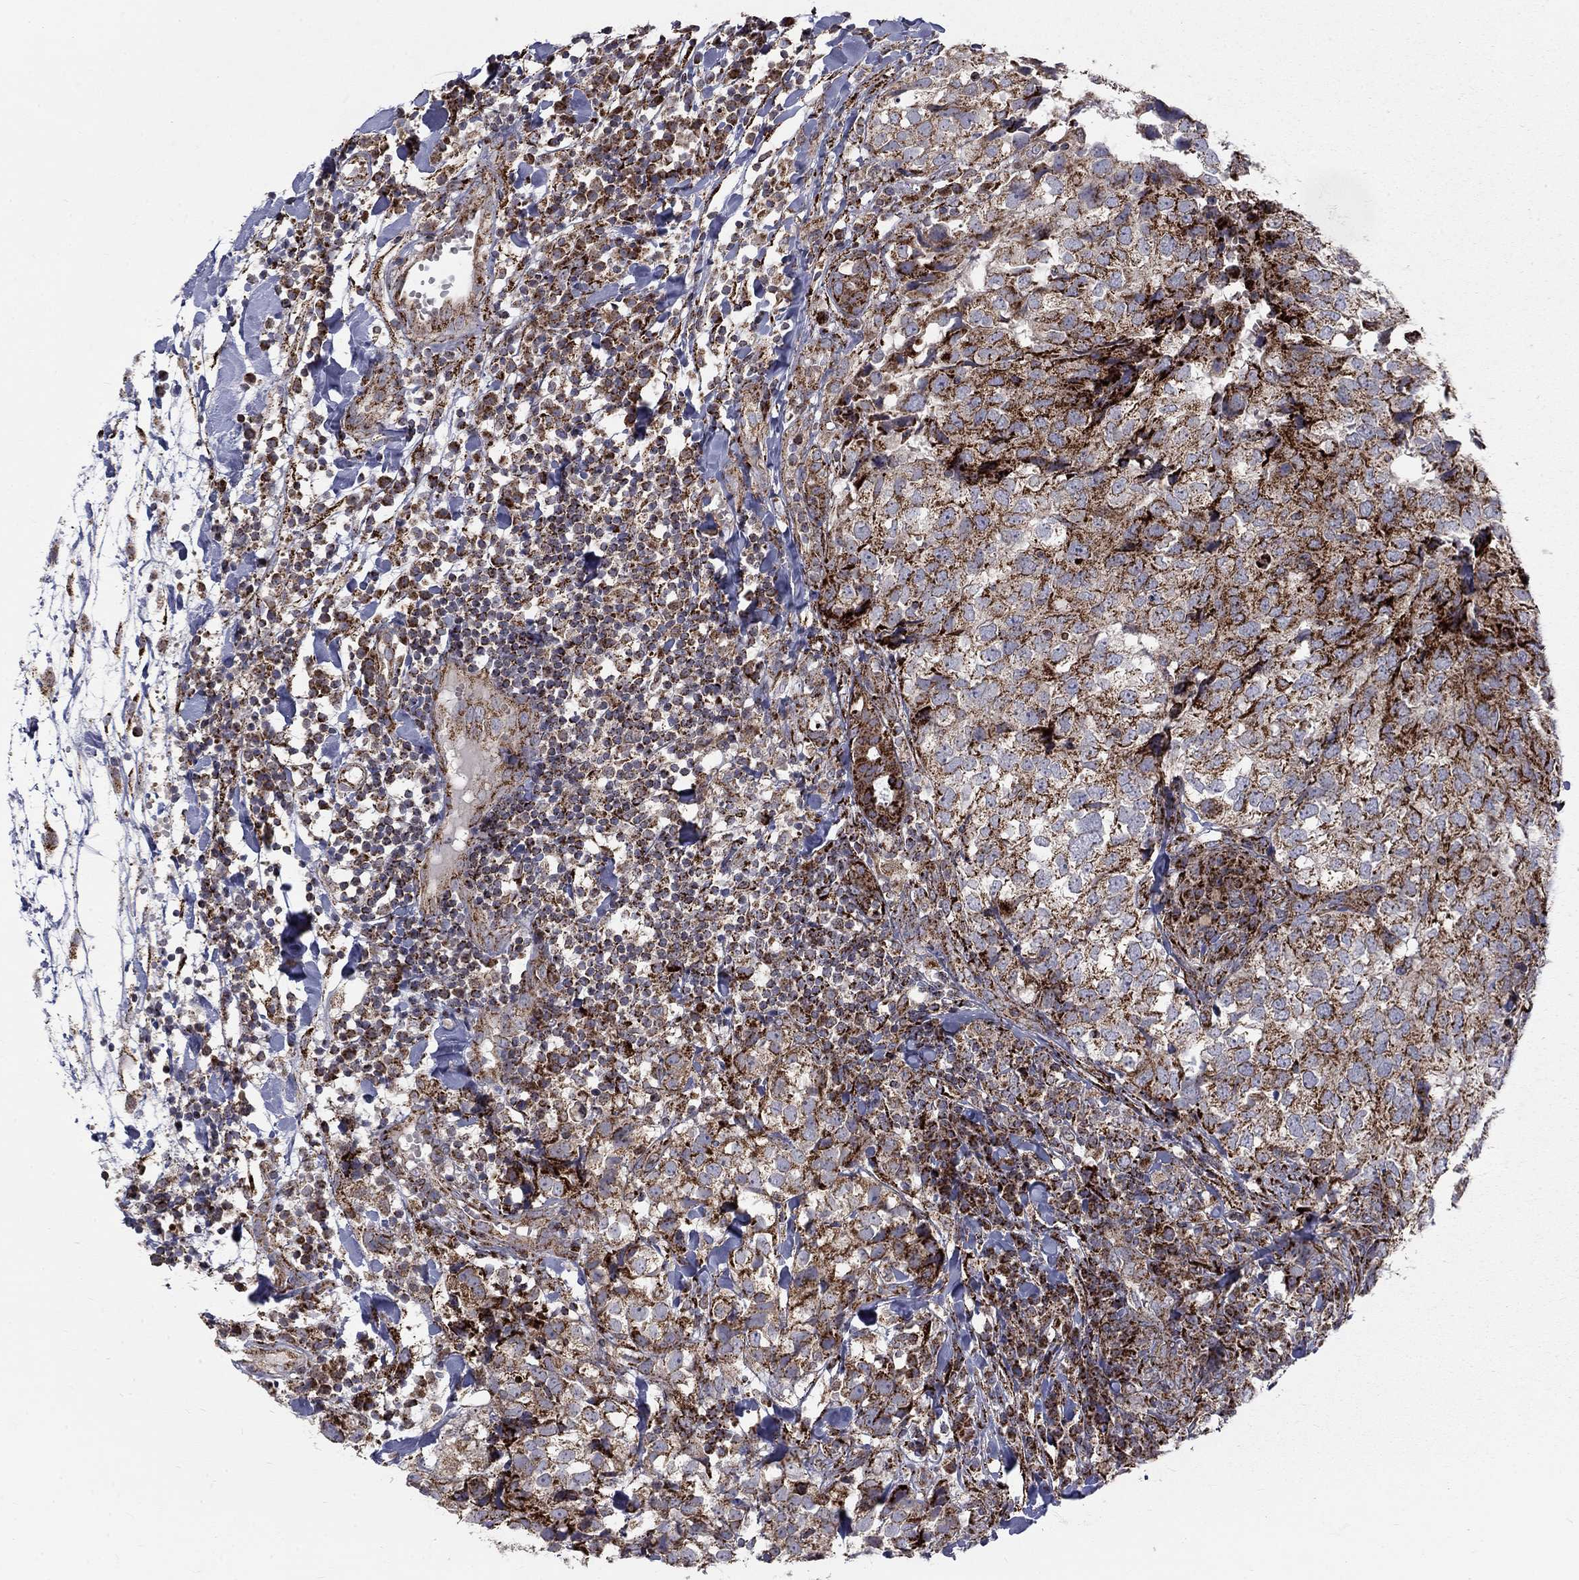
{"staining": {"intensity": "strong", "quantity": ">75%", "location": "cytoplasmic/membranous"}, "tissue": "breast cancer", "cell_type": "Tumor cells", "image_type": "cancer", "snomed": [{"axis": "morphology", "description": "Duct carcinoma"}, {"axis": "topography", "description": "Breast"}], "caption": "Tumor cells show strong cytoplasmic/membranous staining in approximately >75% of cells in breast invasive ductal carcinoma.", "gene": "ALDH1B1", "patient": {"sex": "female", "age": 30}}